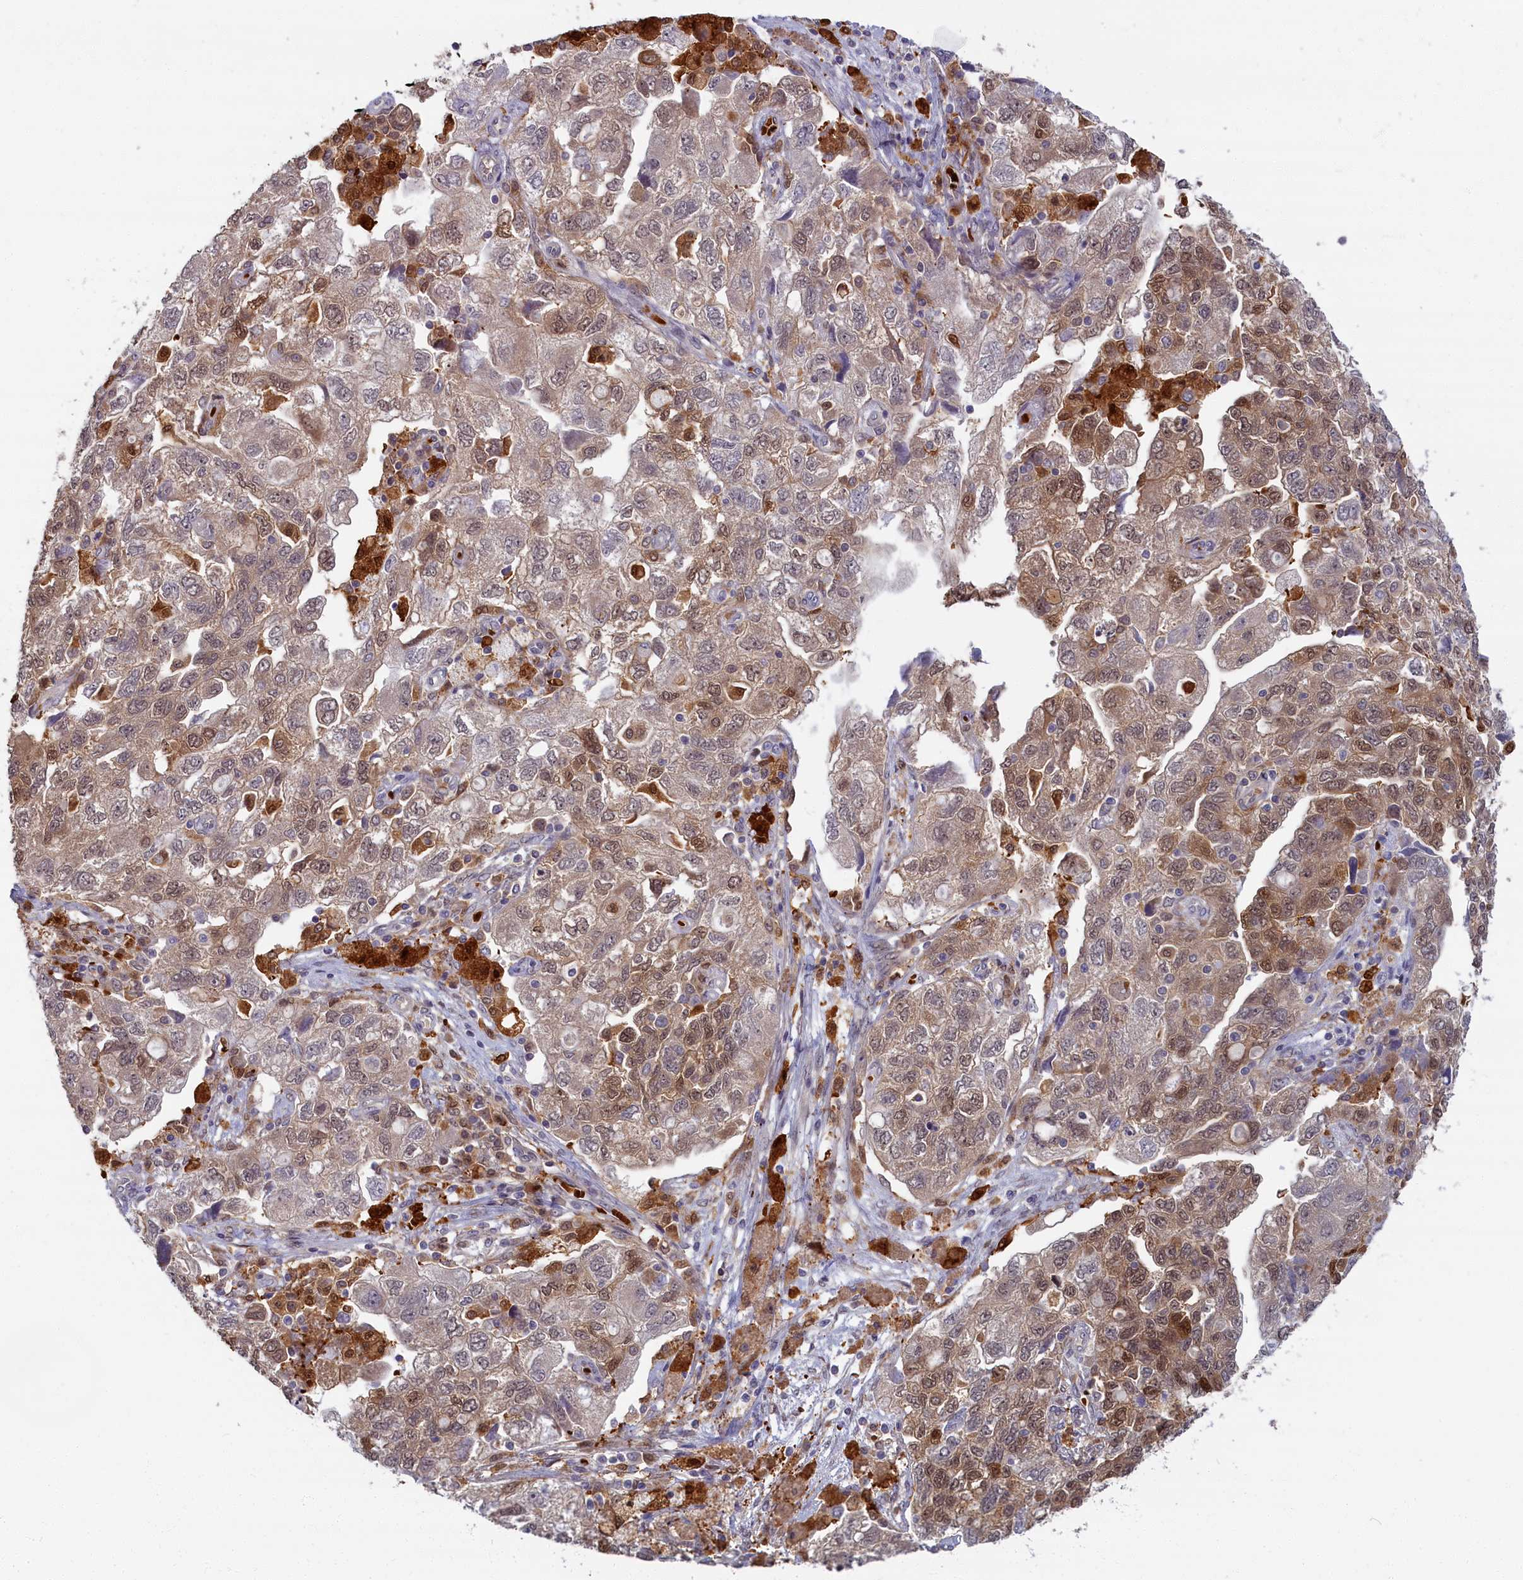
{"staining": {"intensity": "weak", "quantity": ">75%", "location": "cytoplasmic/membranous,nuclear"}, "tissue": "ovarian cancer", "cell_type": "Tumor cells", "image_type": "cancer", "snomed": [{"axis": "morphology", "description": "Carcinoma, NOS"}, {"axis": "morphology", "description": "Cystadenocarcinoma, serous, NOS"}, {"axis": "topography", "description": "Ovary"}], "caption": "Weak cytoplasmic/membranous and nuclear positivity is present in approximately >75% of tumor cells in carcinoma (ovarian). (Stains: DAB in brown, nuclei in blue, Microscopy: brightfield microscopy at high magnification).", "gene": "BLVRB", "patient": {"sex": "female", "age": 69}}